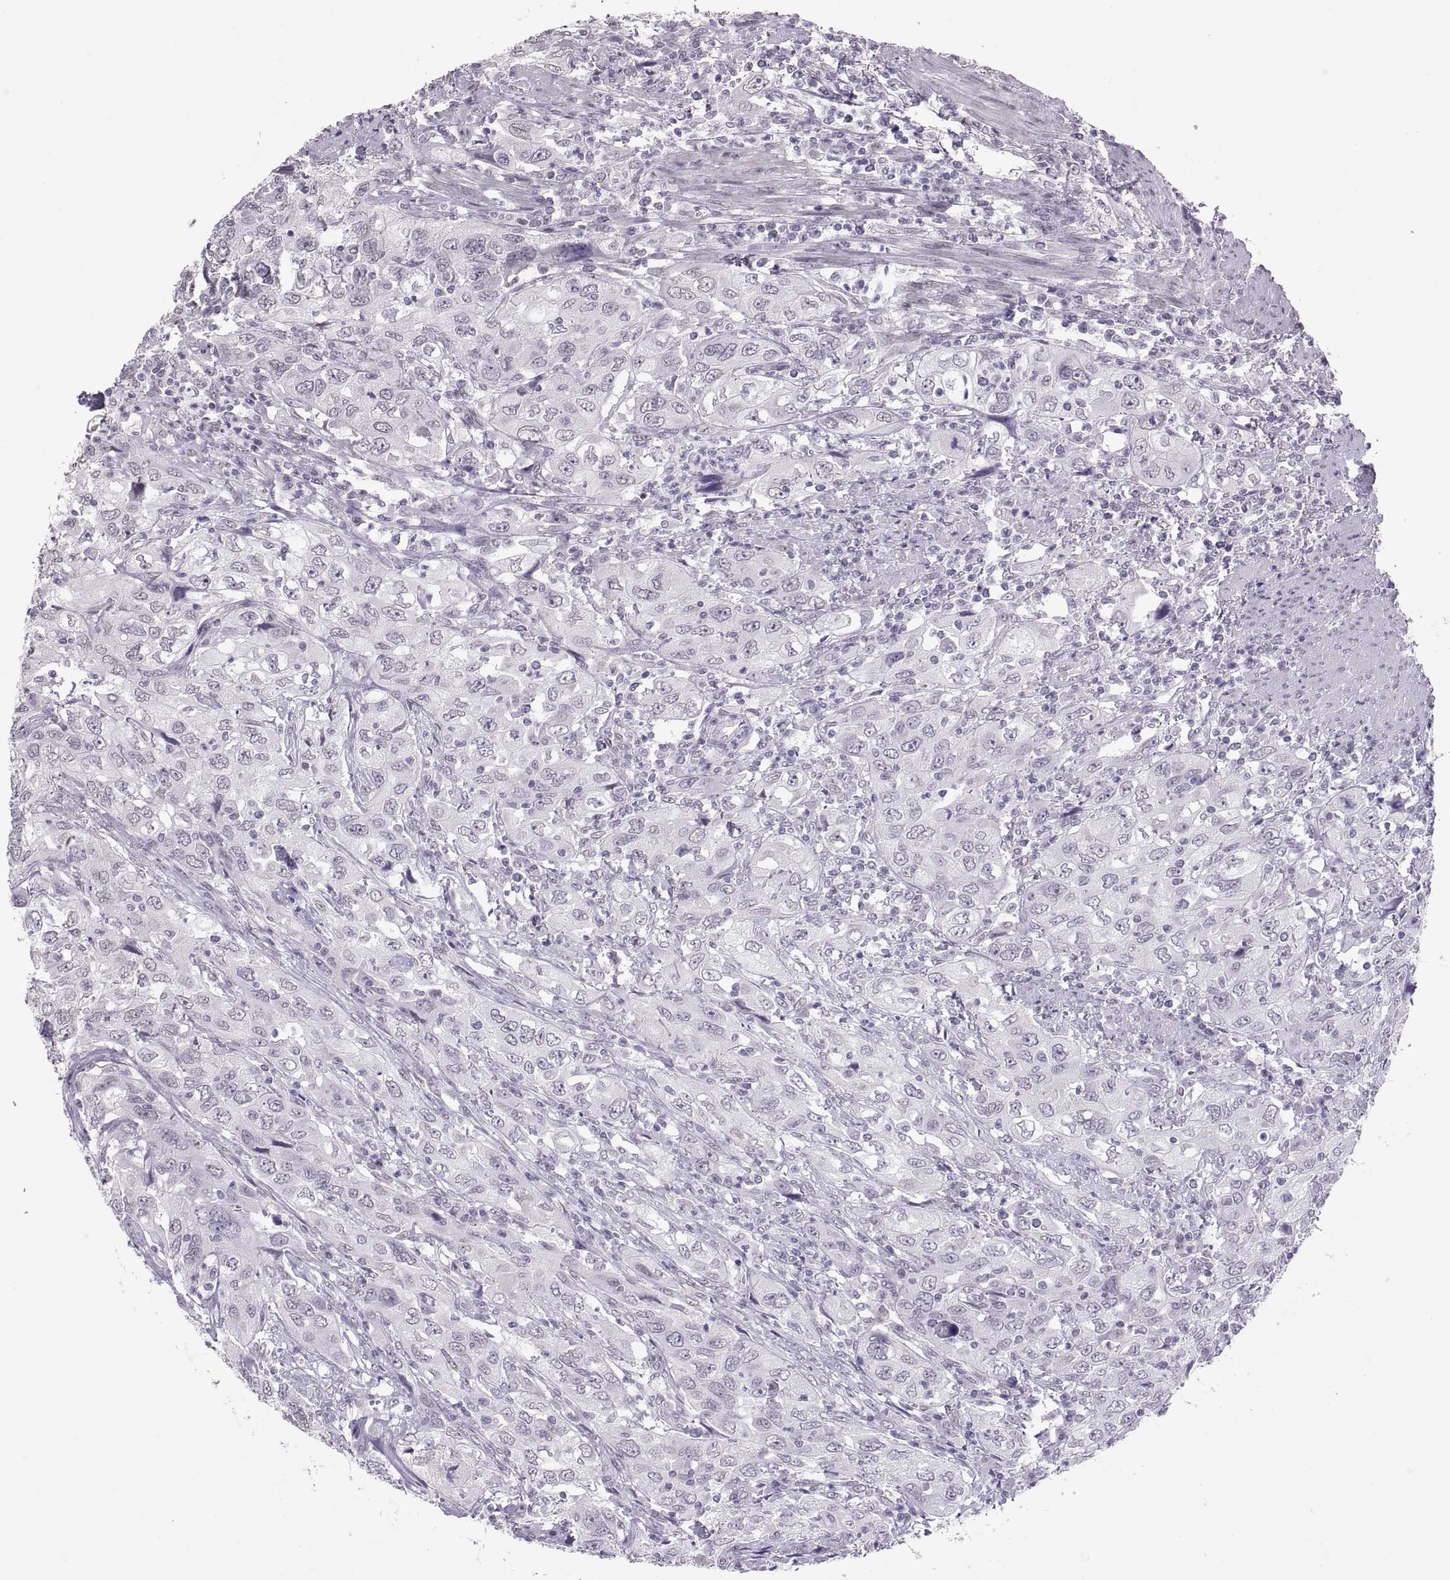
{"staining": {"intensity": "negative", "quantity": "none", "location": "none"}, "tissue": "urothelial cancer", "cell_type": "Tumor cells", "image_type": "cancer", "snomed": [{"axis": "morphology", "description": "Urothelial carcinoma, High grade"}, {"axis": "topography", "description": "Urinary bladder"}], "caption": "Tumor cells show no significant protein staining in high-grade urothelial carcinoma.", "gene": "KRT77", "patient": {"sex": "male", "age": 76}}